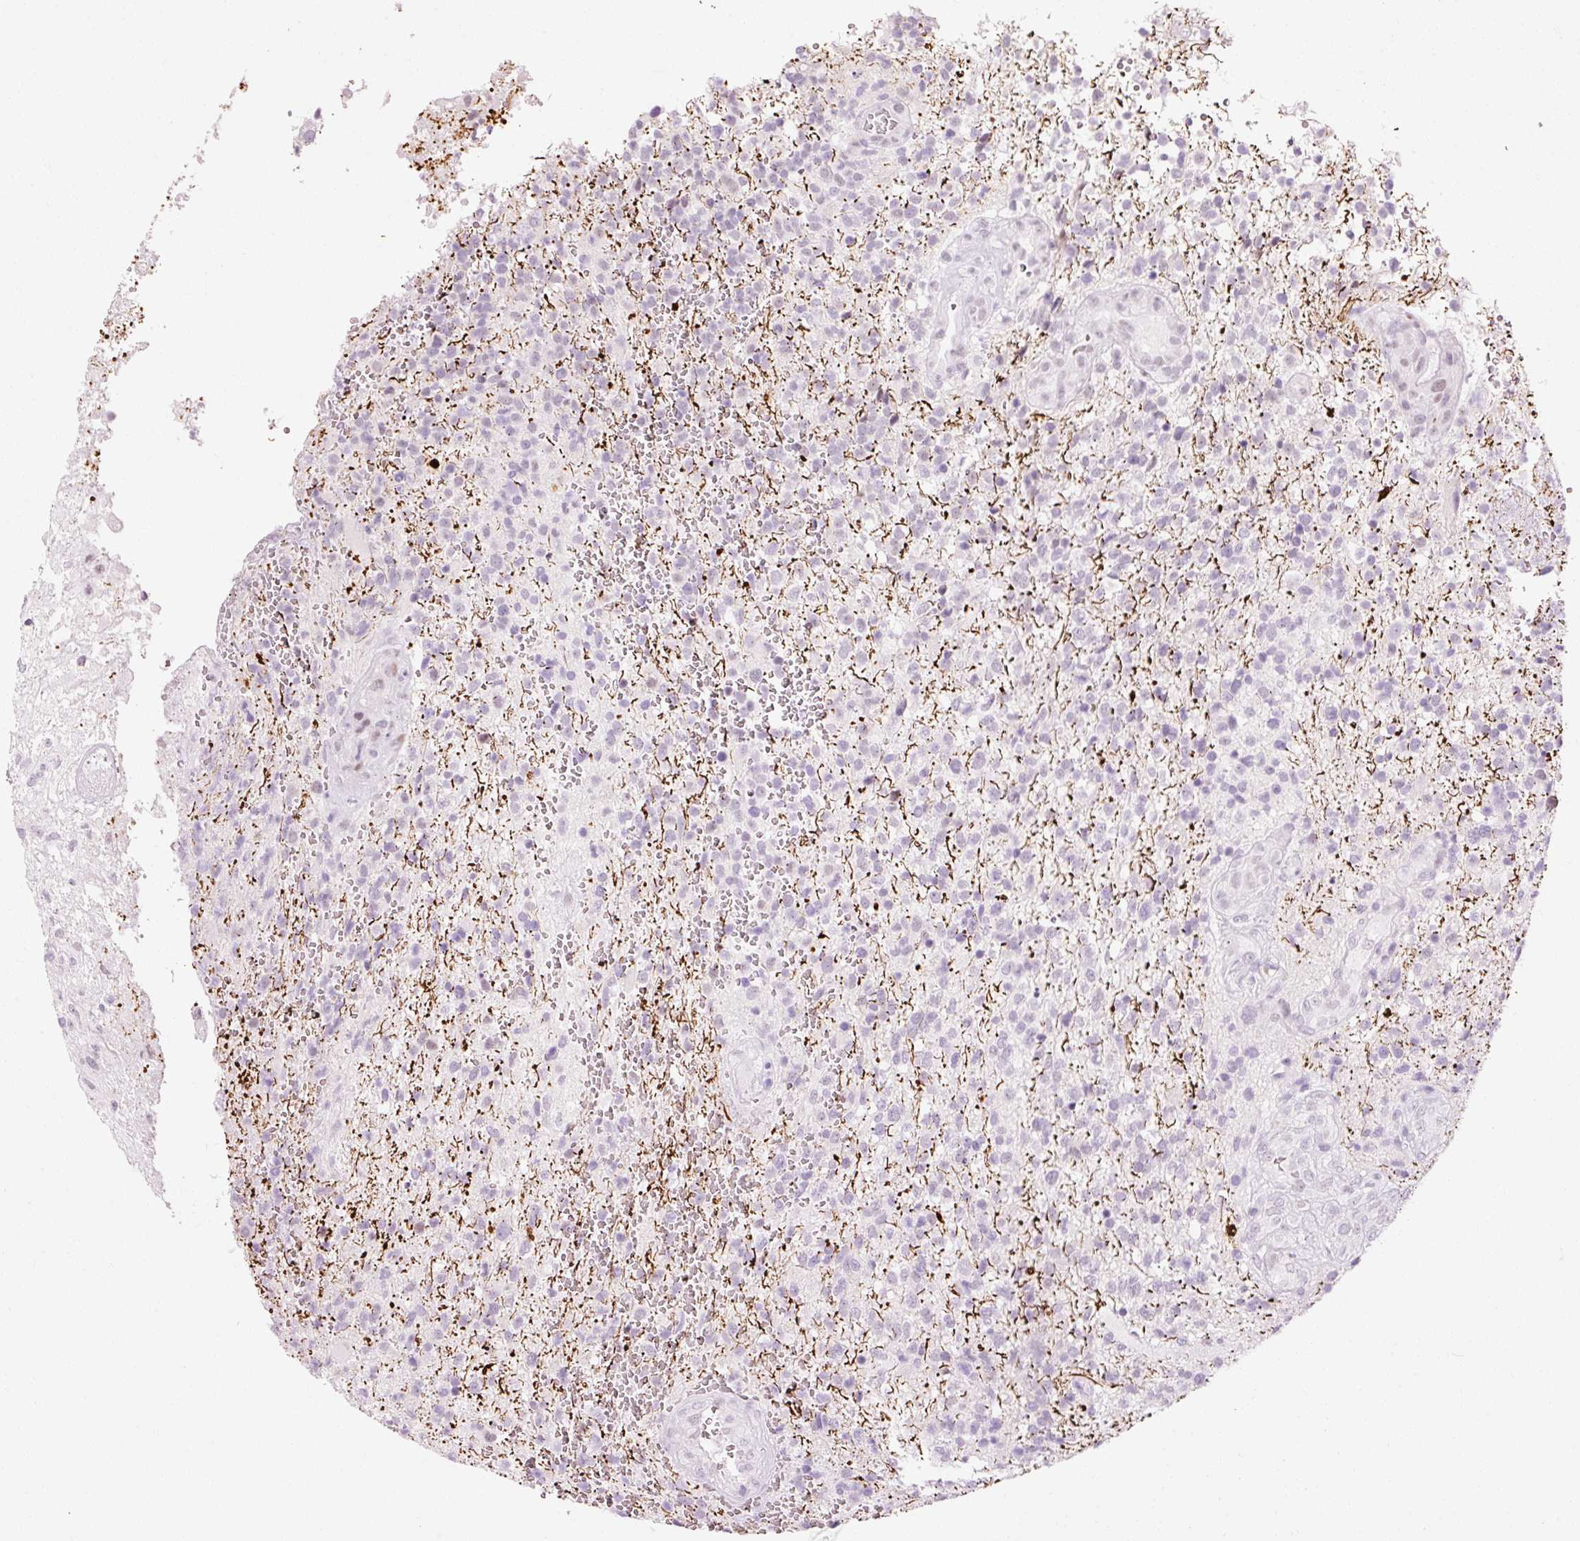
{"staining": {"intensity": "negative", "quantity": "none", "location": "none"}, "tissue": "glioma", "cell_type": "Tumor cells", "image_type": "cancer", "snomed": [{"axis": "morphology", "description": "Glioma, malignant, High grade"}, {"axis": "topography", "description": "Brain"}], "caption": "Immunohistochemical staining of glioma displays no significant expression in tumor cells.", "gene": "ANKRD20A1", "patient": {"sex": "male", "age": 56}}